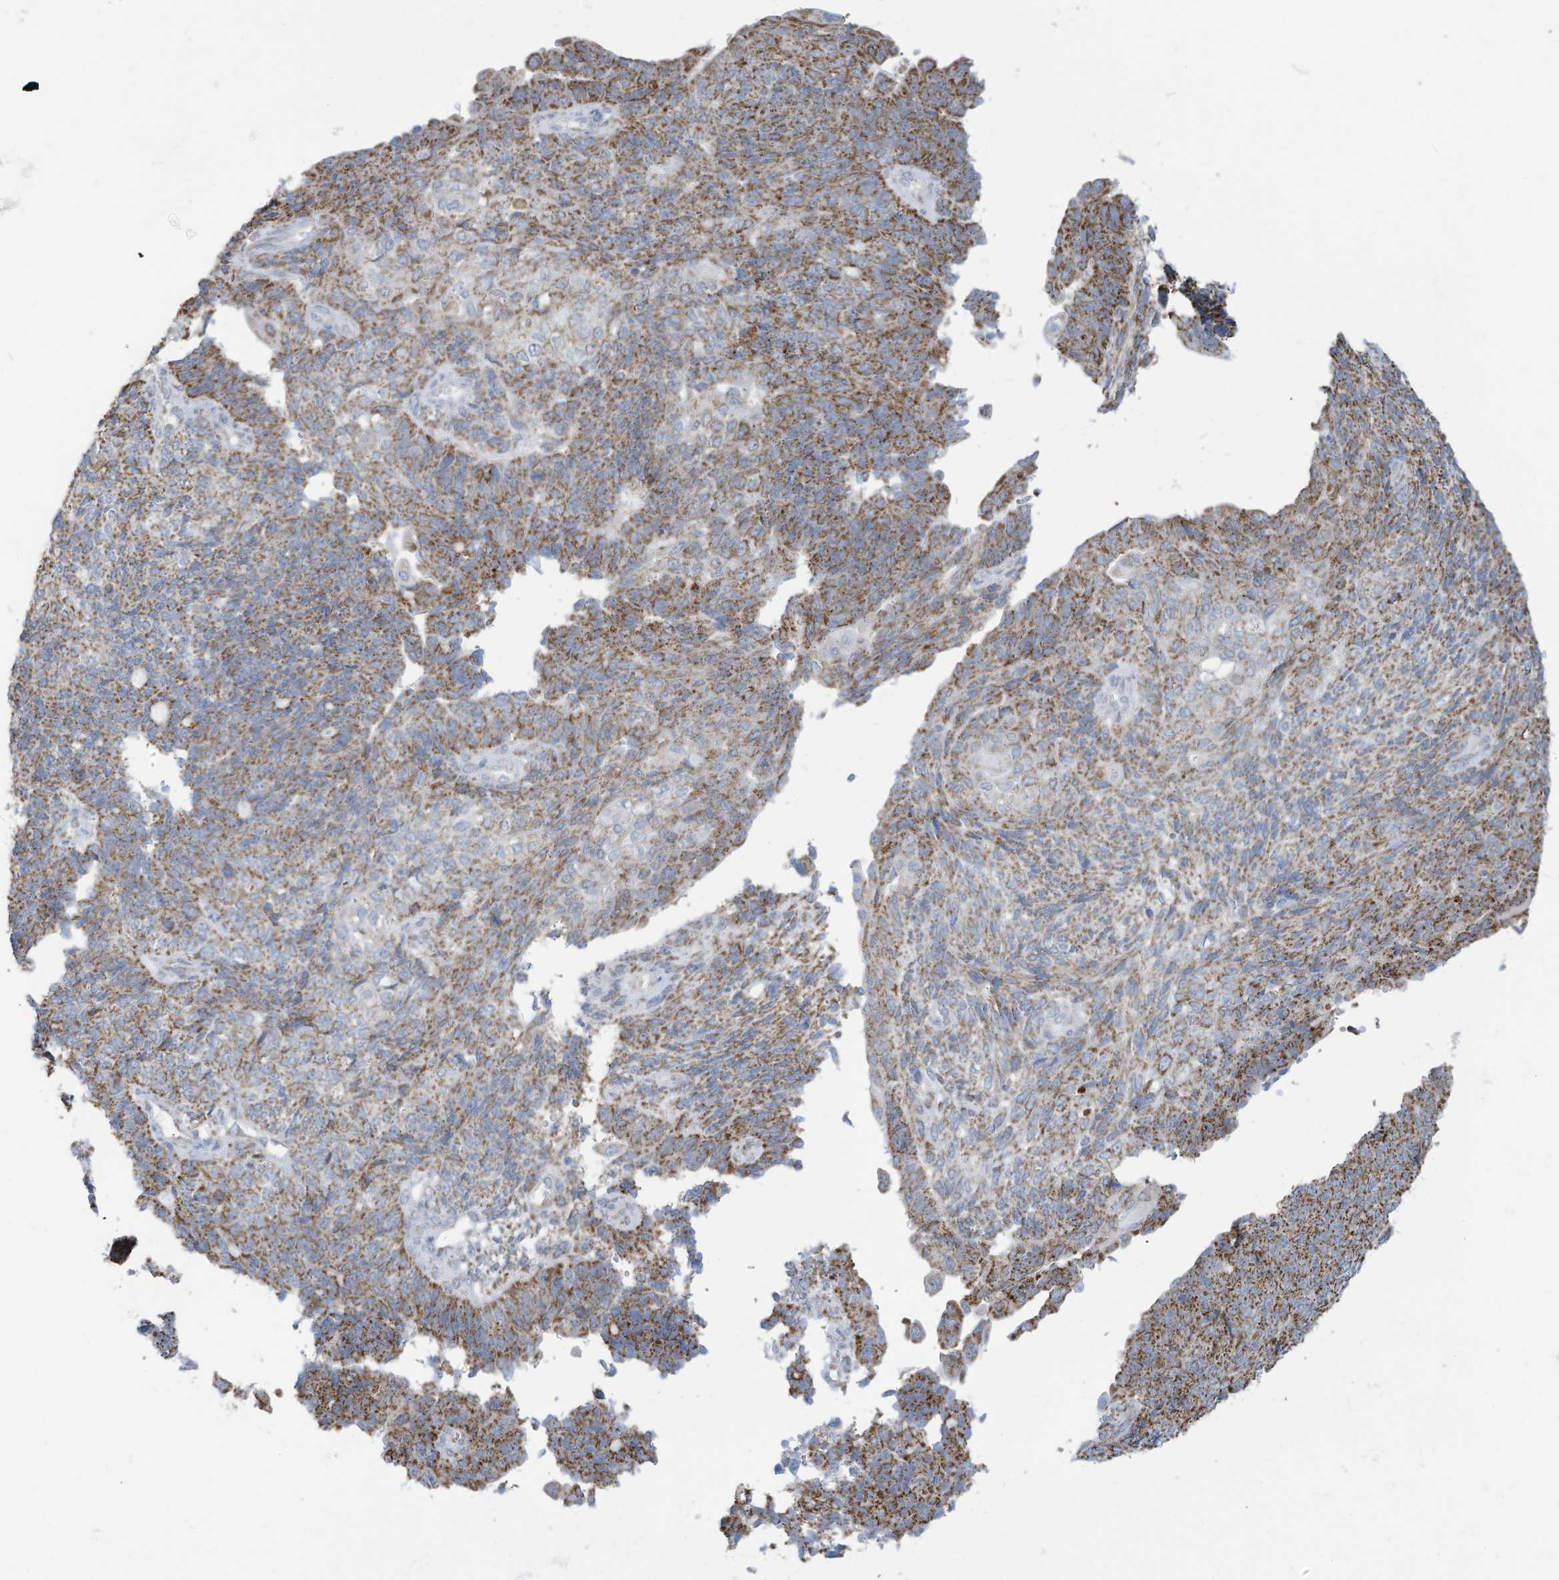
{"staining": {"intensity": "moderate", "quantity": ">75%", "location": "cytoplasmic/membranous"}, "tissue": "endometrial cancer", "cell_type": "Tumor cells", "image_type": "cancer", "snomed": [{"axis": "morphology", "description": "Adenocarcinoma, NOS"}, {"axis": "topography", "description": "Endometrium"}], "caption": "This is a photomicrograph of immunohistochemistry staining of endometrial cancer, which shows moderate staining in the cytoplasmic/membranous of tumor cells.", "gene": "NLN", "patient": {"sex": "female", "age": 32}}